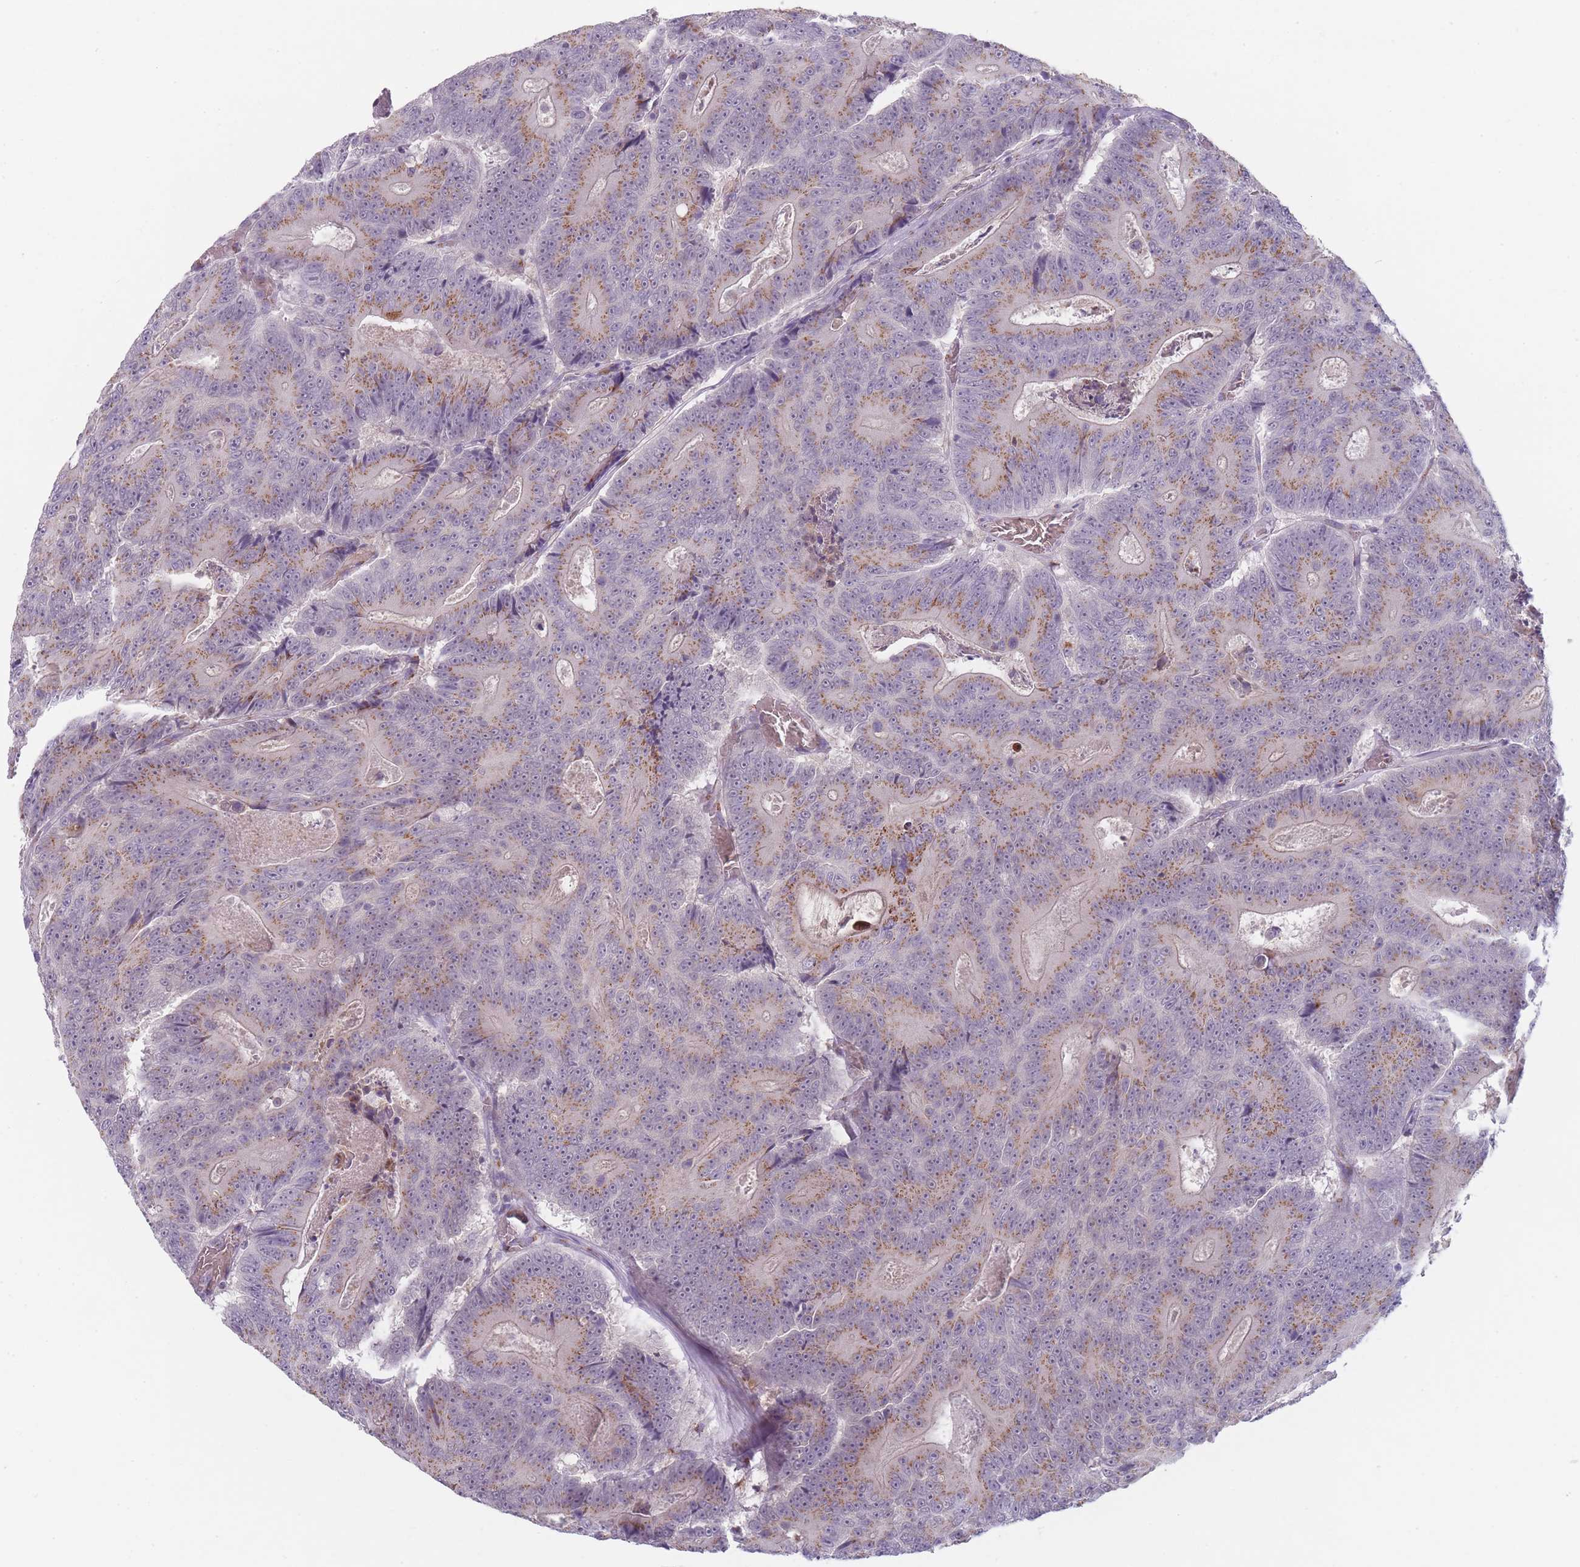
{"staining": {"intensity": "moderate", "quantity": ">75%", "location": "cytoplasmic/membranous"}, "tissue": "colorectal cancer", "cell_type": "Tumor cells", "image_type": "cancer", "snomed": [{"axis": "morphology", "description": "Adenocarcinoma, NOS"}, {"axis": "topography", "description": "Colon"}], "caption": "Moderate cytoplasmic/membranous expression is identified in about >75% of tumor cells in colorectal cancer. The staining was performed using DAB to visualize the protein expression in brown, while the nuclei were stained in blue with hematoxylin (Magnification: 20x).", "gene": "MAN1B1", "patient": {"sex": "male", "age": 83}}